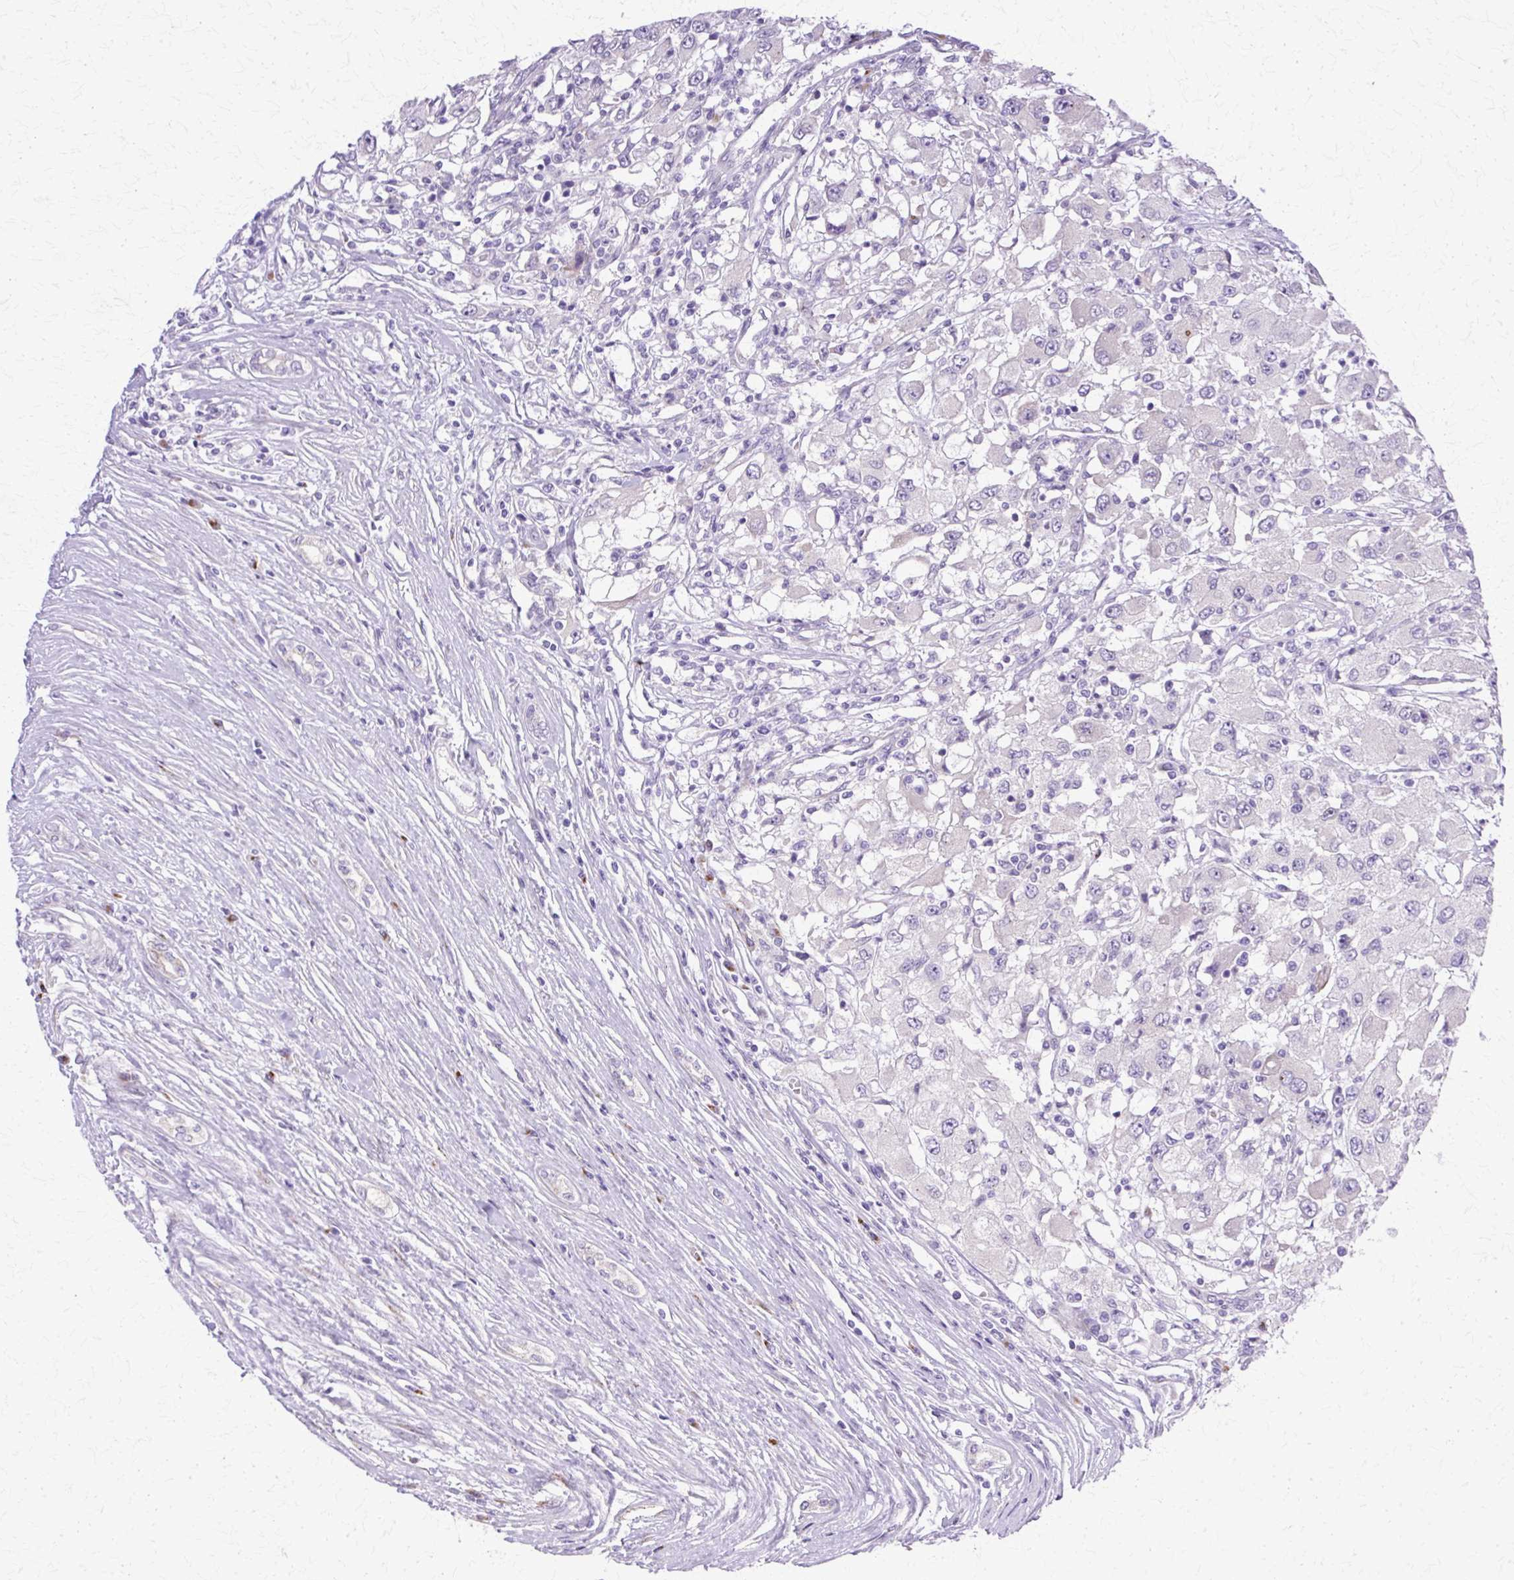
{"staining": {"intensity": "negative", "quantity": "none", "location": "none"}, "tissue": "renal cancer", "cell_type": "Tumor cells", "image_type": "cancer", "snomed": [{"axis": "morphology", "description": "Adenocarcinoma, NOS"}, {"axis": "topography", "description": "Kidney"}], "caption": "The image reveals no significant expression in tumor cells of renal cancer (adenocarcinoma). (IHC, brightfield microscopy, high magnification).", "gene": "TBC1D3G", "patient": {"sex": "female", "age": 67}}